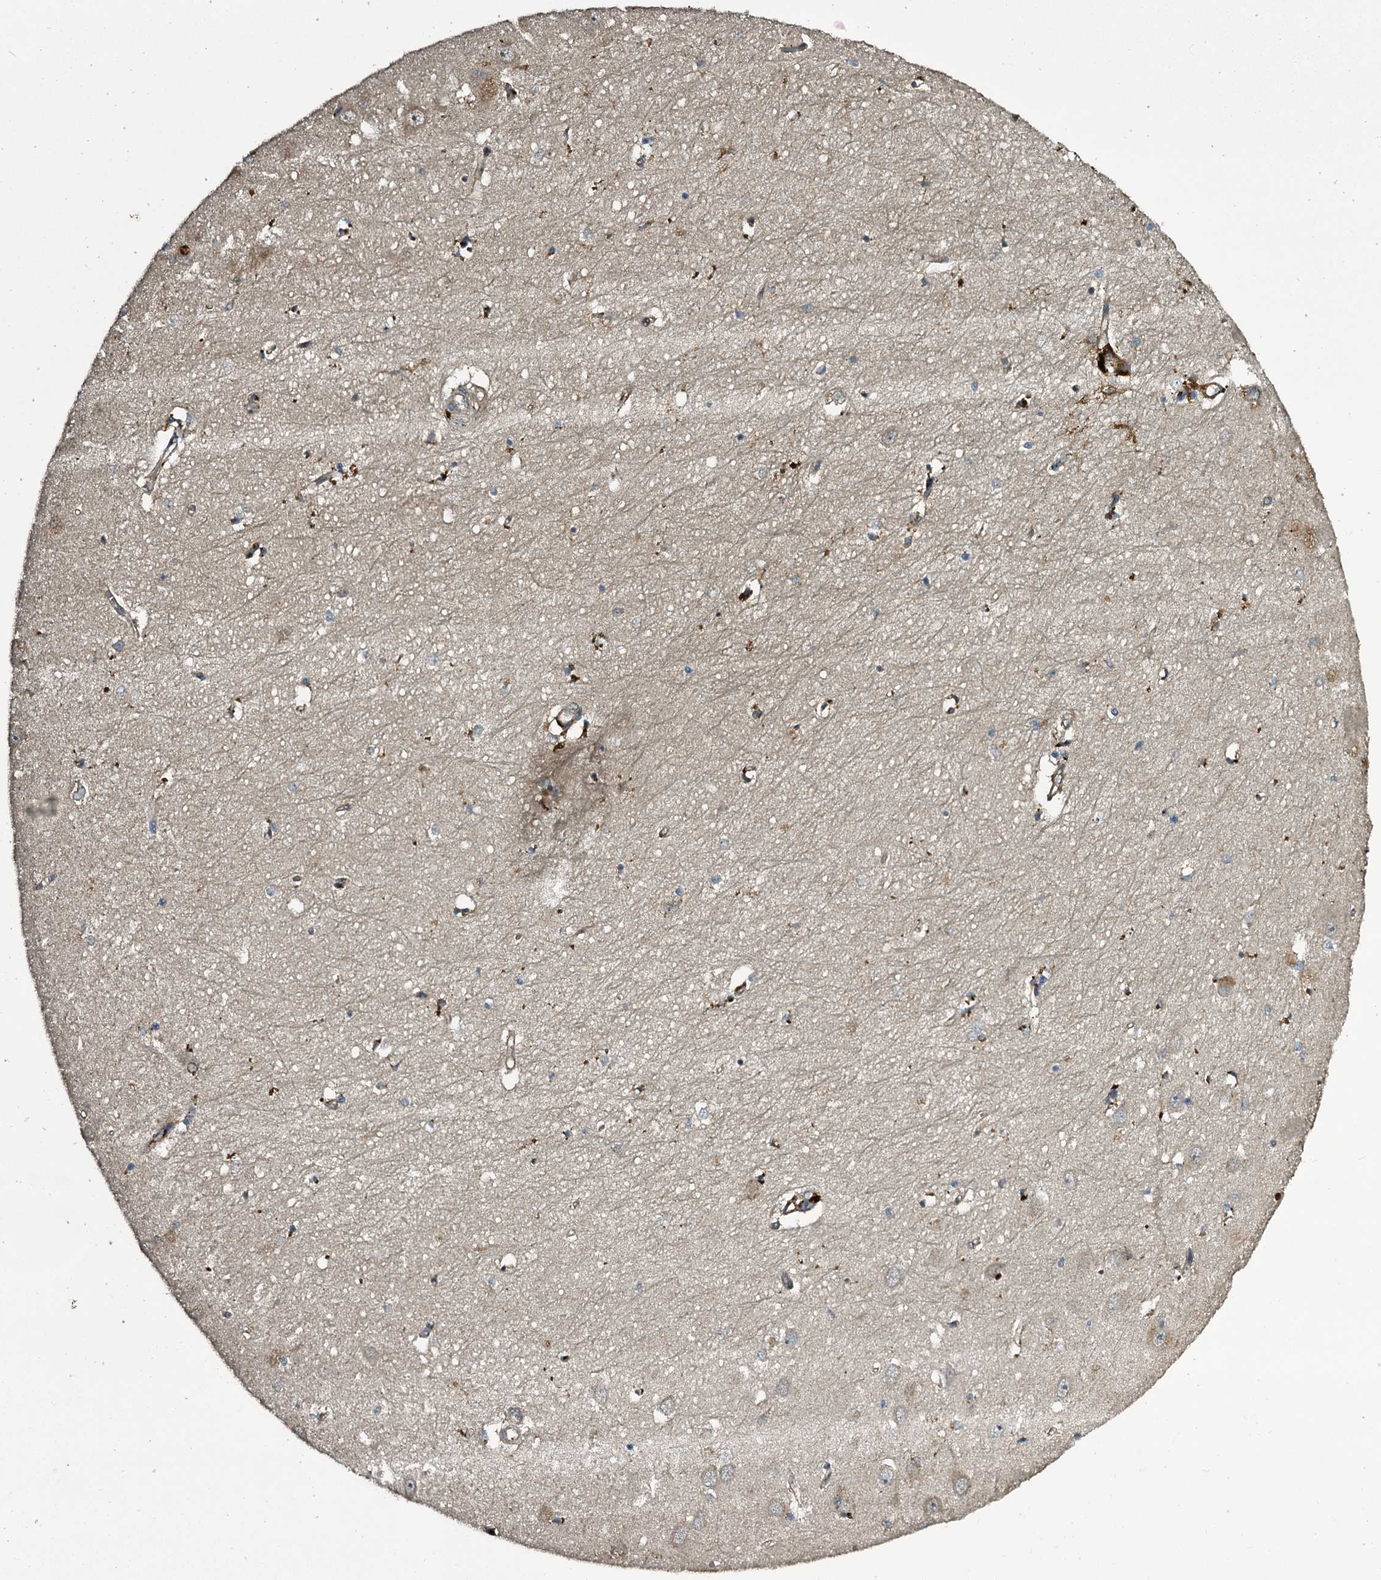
{"staining": {"intensity": "weak", "quantity": "<25%", "location": "cytoplasmic/membranous"}, "tissue": "hippocampus", "cell_type": "Glial cells", "image_type": "normal", "snomed": [{"axis": "morphology", "description": "Normal tissue, NOS"}, {"axis": "topography", "description": "Hippocampus"}], "caption": "The image reveals no significant expression in glial cells of hippocampus. (DAB immunohistochemistry (IHC), high magnification).", "gene": "TPGS2", "patient": {"sex": "female", "age": 64}}